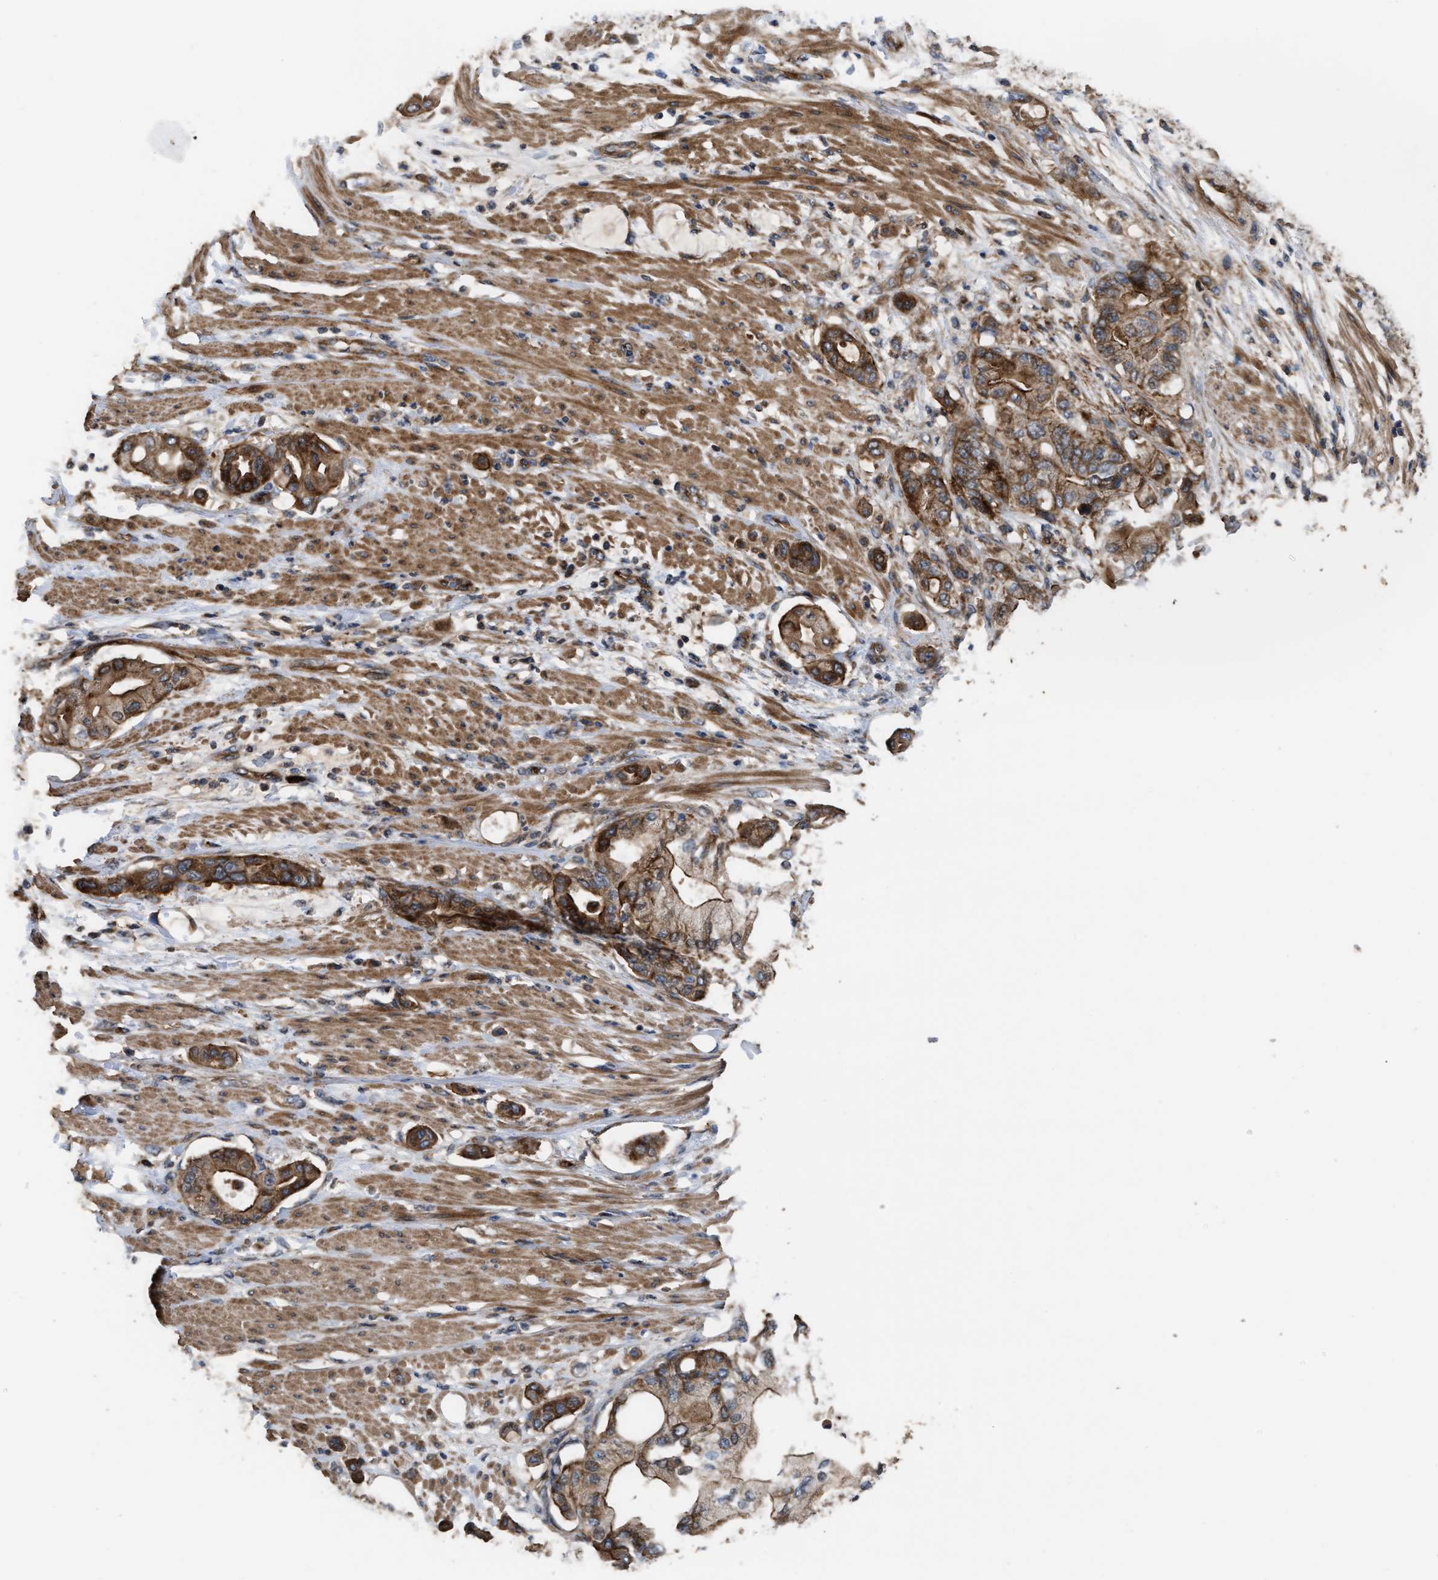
{"staining": {"intensity": "strong", "quantity": ">75%", "location": "cytoplasmic/membranous"}, "tissue": "pancreatic cancer", "cell_type": "Tumor cells", "image_type": "cancer", "snomed": [{"axis": "morphology", "description": "Adenocarcinoma, NOS"}, {"axis": "morphology", "description": "Adenocarcinoma, metastatic, NOS"}, {"axis": "topography", "description": "Lymph node"}, {"axis": "topography", "description": "Pancreas"}, {"axis": "topography", "description": "Duodenum"}], "caption": "This is a micrograph of IHC staining of pancreatic cancer (metastatic adenocarcinoma), which shows strong staining in the cytoplasmic/membranous of tumor cells.", "gene": "STAU1", "patient": {"sex": "female", "age": 64}}